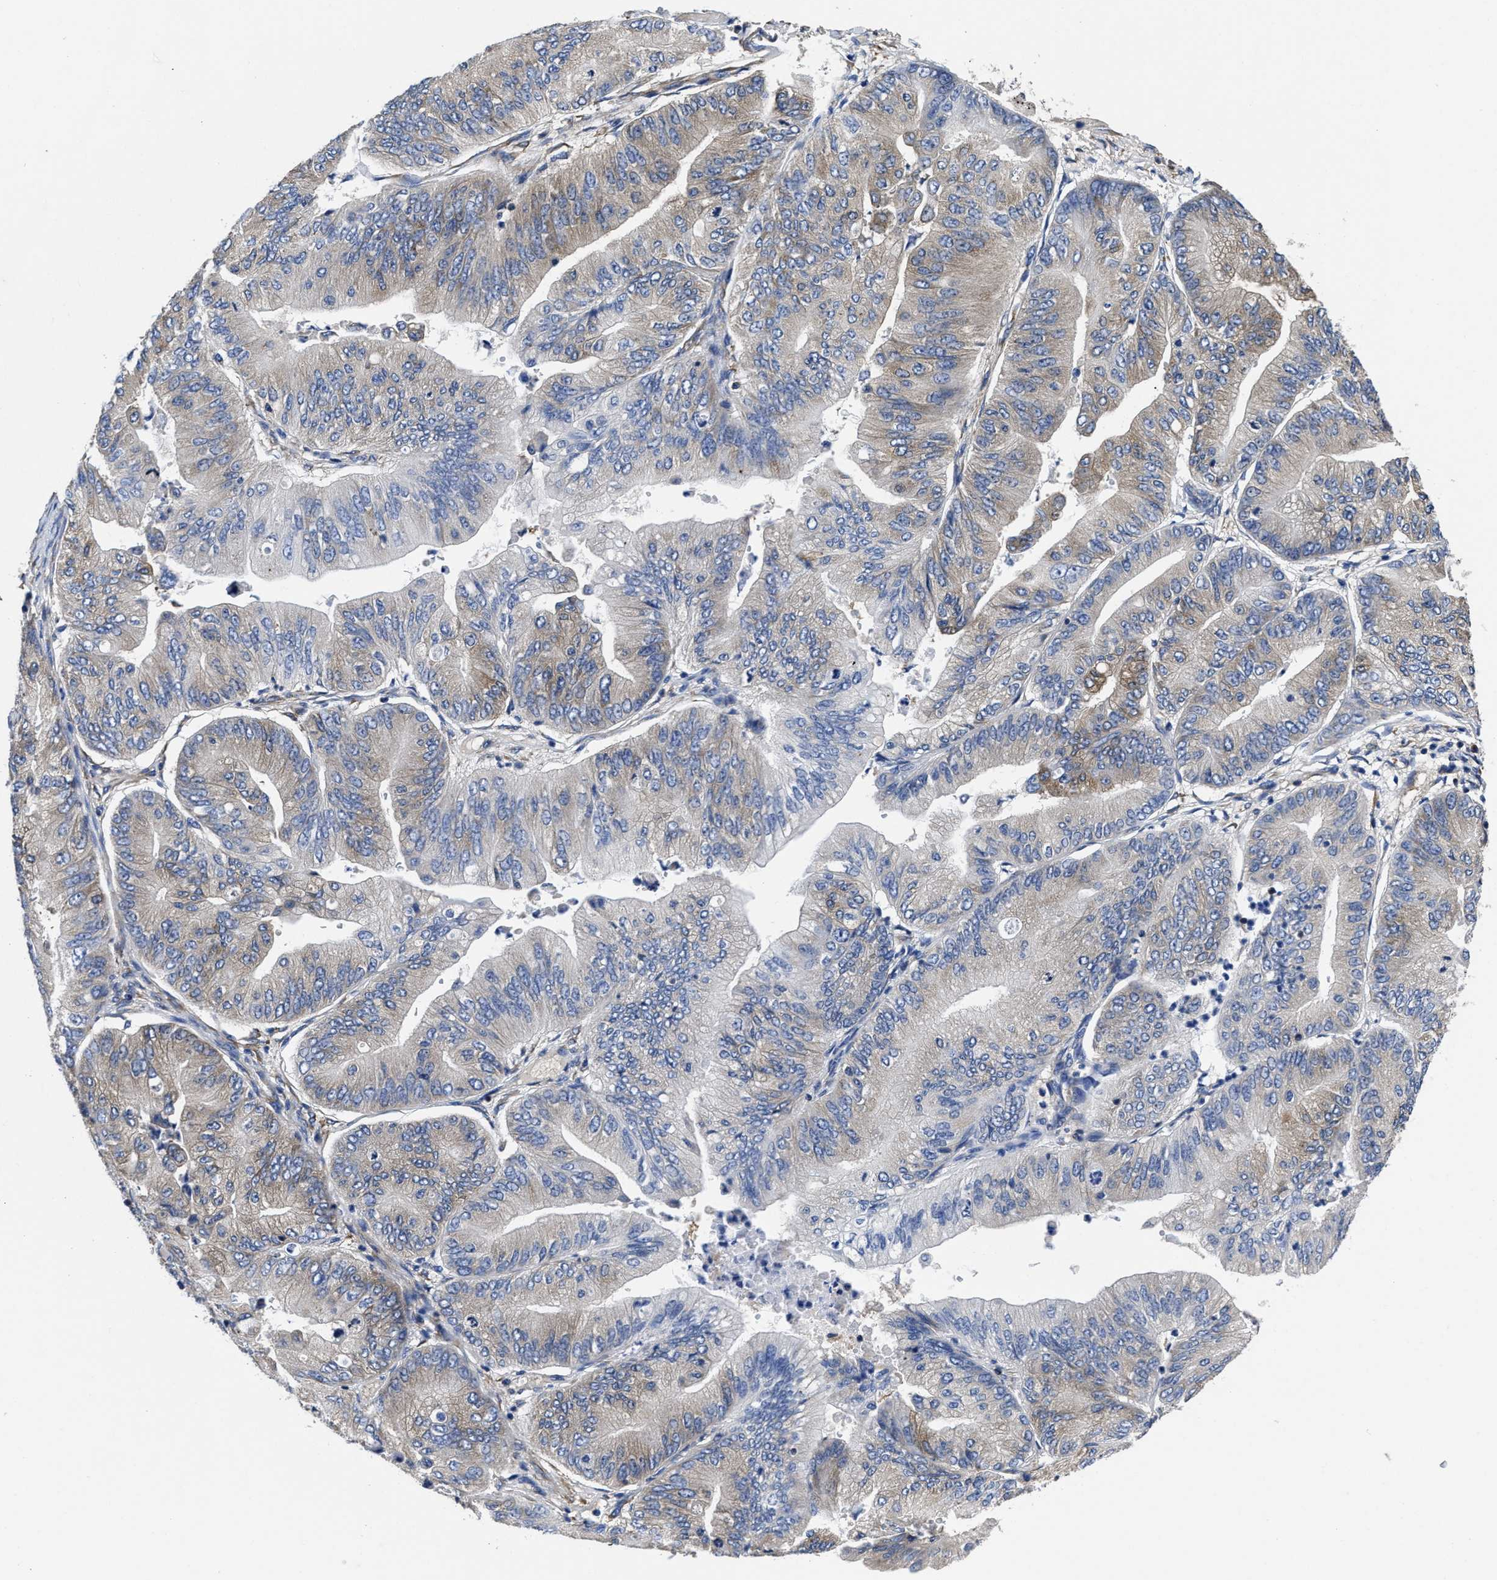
{"staining": {"intensity": "weak", "quantity": "<25%", "location": "cytoplasmic/membranous"}, "tissue": "ovarian cancer", "cell_type": "Tumor cells", "image_type": "cancer", "snomed": [{"axis": "morphology", "description": "Cystadenocarcinoma, mucinous, NOS"}, {"axis": "topography", "description": "Ovary"}], "caption": "Tumor cells are negative for brown protein staining in ovarian cancer.", "gene": "YARS1", "patient": {"sex": "female", "age": 61}}